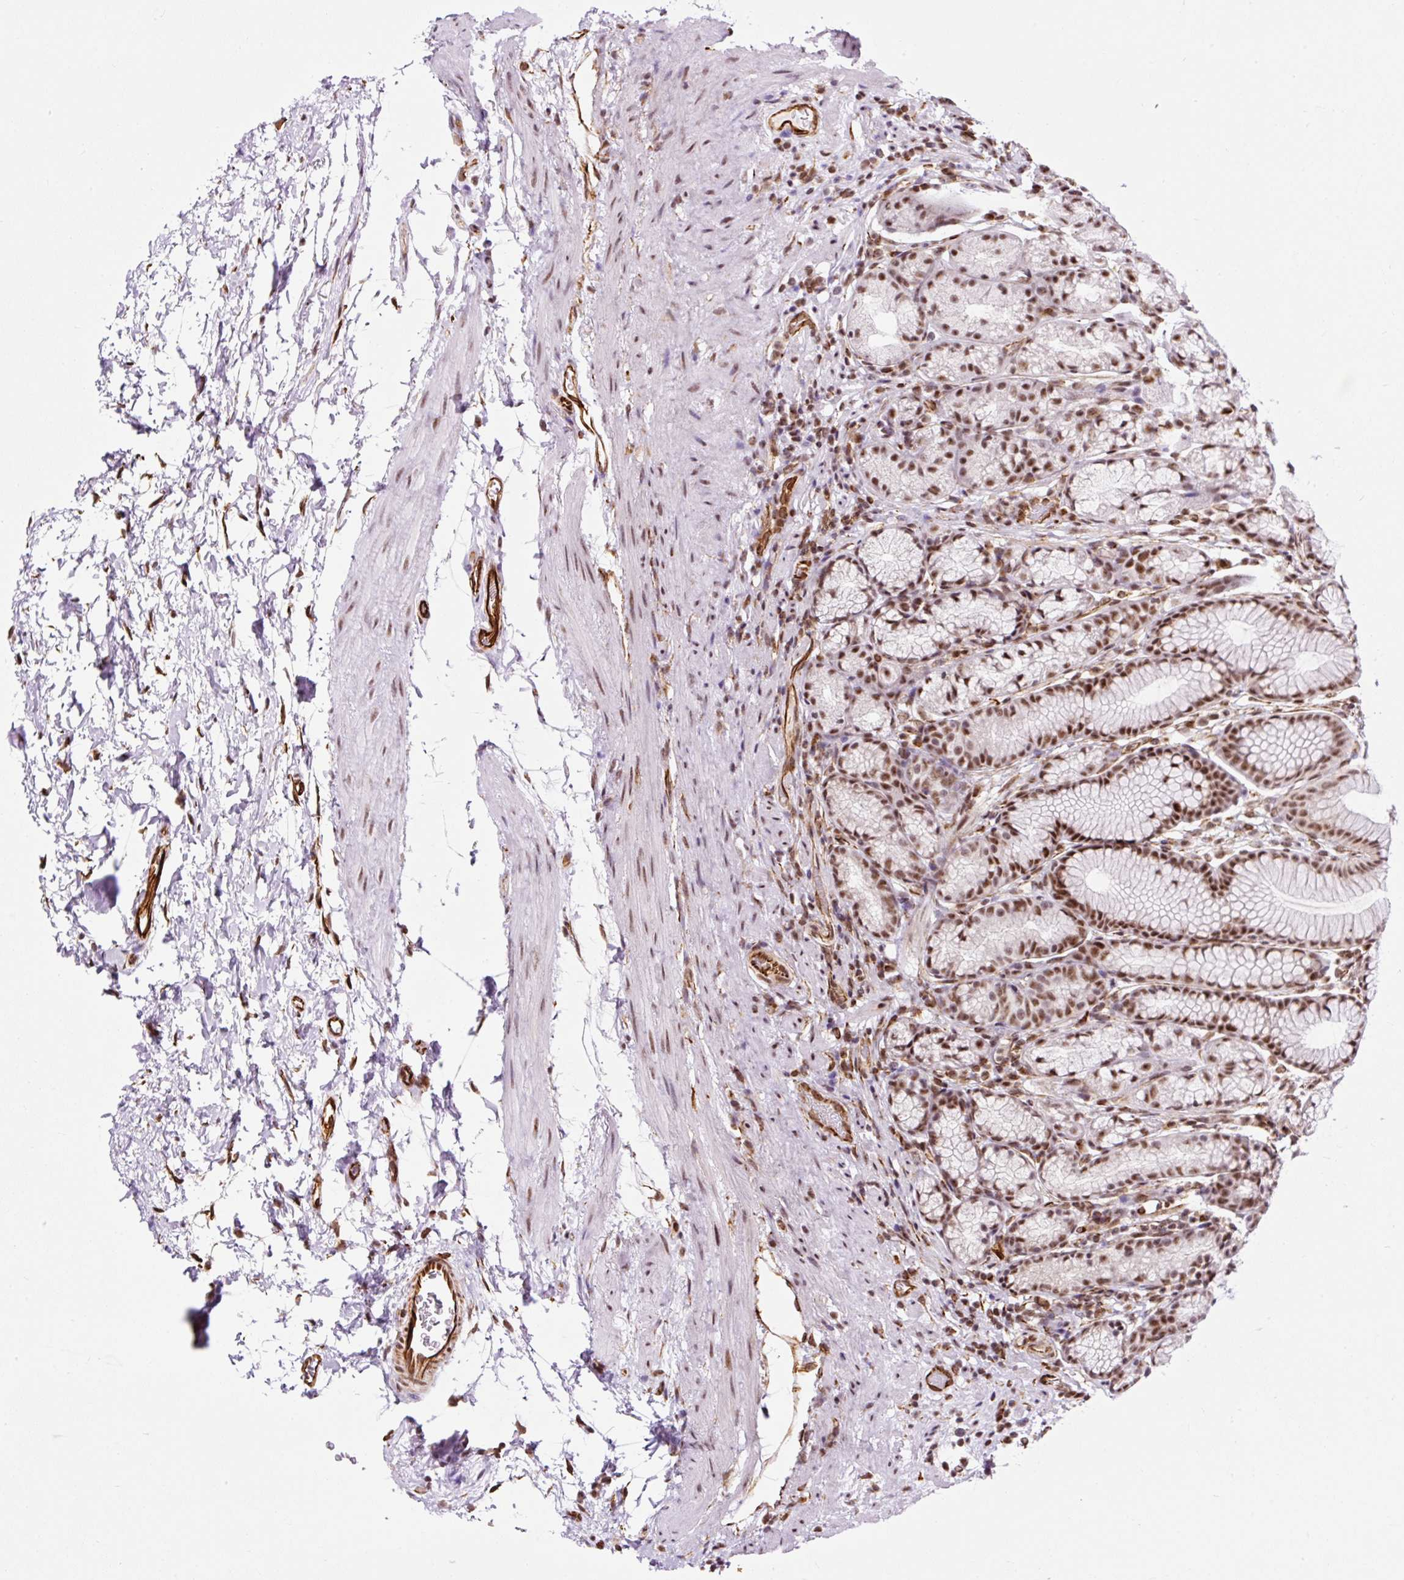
{"staining": {"intensity": "strong", "quantity": ">75%", "location": "nuclear"}, "tissue": "stomach", "cell_type": "Glandular cells", "image_type": "normal", "snomed": [{"axis": "morphology", "description": "Normal tissue, NOS"}, {"axis": "topography", "description": "Stomach, lower"}], "caption": "Immunohistochemical staining of normal human stomach exhibits strong nuclear protein expression in approximately >75% of glandular cells. Nuclei are stained in blue.", "gene": "FMC1", "patient": {"sex": "male", "age": 67}}